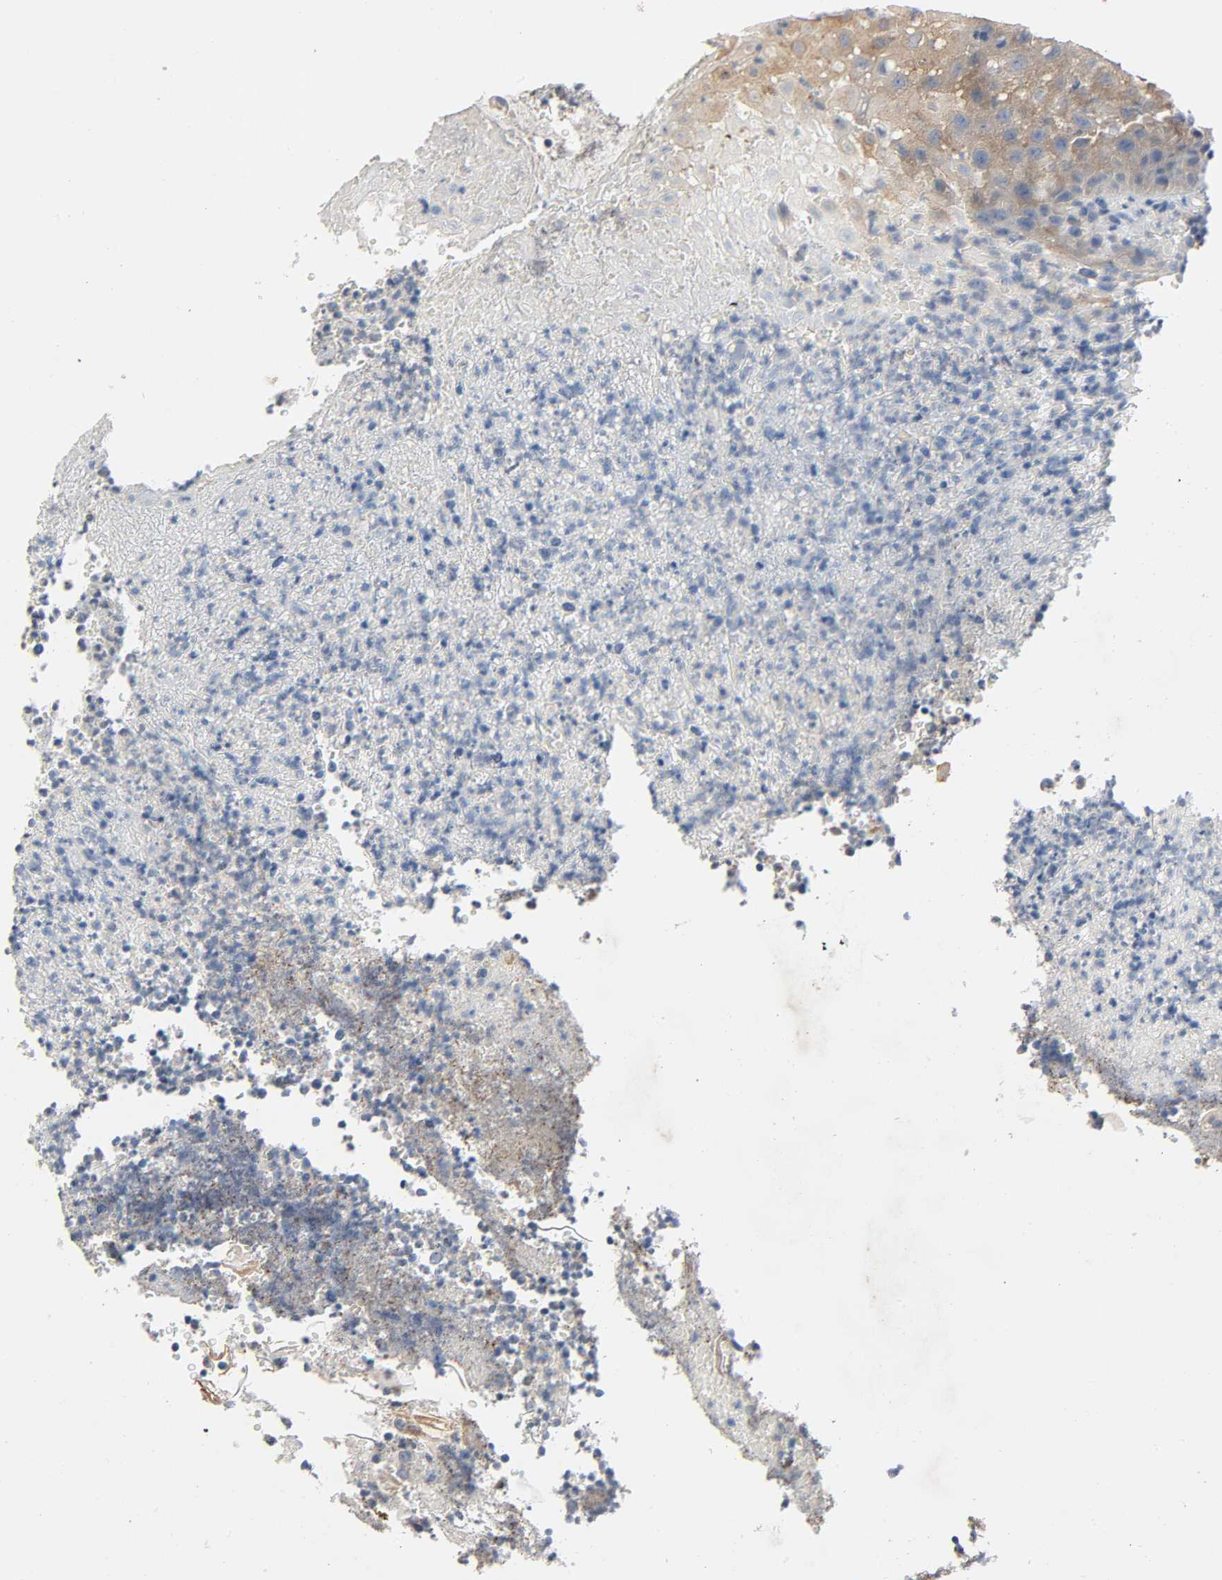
{"staining": {"intensity": "moderate", "quantity": ">75%", "location": "cytoplasmic/membranous"}, "tissue": "lymphoma", "cell_type": "Tumor cells", "image_type": "cancer", "snomed": [{"axis": "morphology", "description": "Malignant lymphoma, non-Hodgkin's type, High grade"}, {"axis": "topography", "description": "Tonsil"}], "caption": "Immunohistochemistry staining of lymphoma, which shows medium levels of moderate cytoplasmic/membranous expression in about >75% of tumor cells indicating moderate cytoplasmic/membranous protein staining. The staining was performed using DAB (brown) for protein detection and nuclei were counterstained in hematoxylin (blue).", "gene": "ARPC1A", "patient": {"sex": "female", "age": 36}}